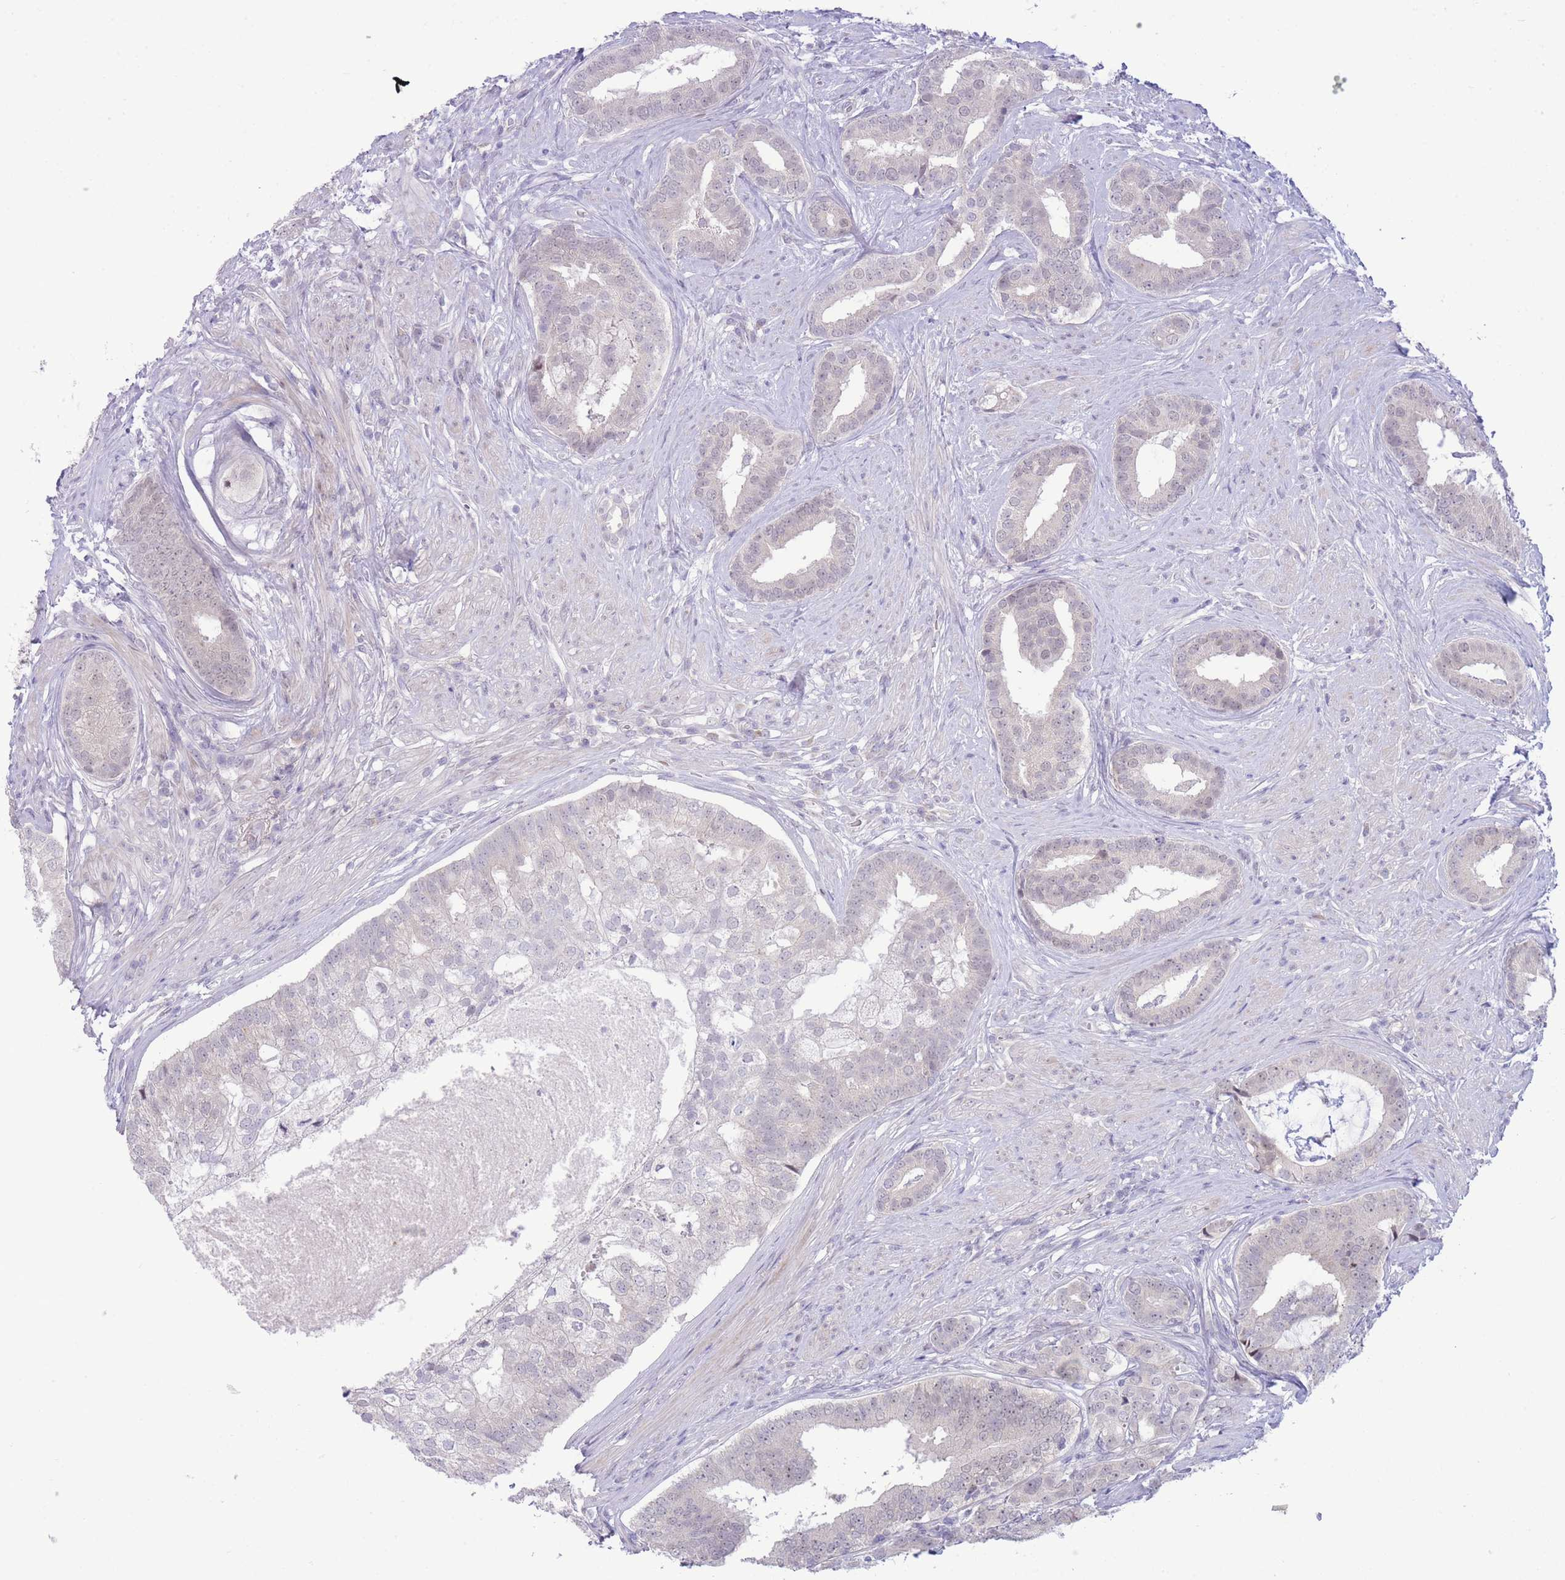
{"staining": {"intensity": "negative", "quantity": "none", "location": "none"}, "tissue": "prostate cancer", "cell_type": "Tumor cells", "image_type": "cancer", "snomed": [{"axis": "morphology", "description": "Adenocarcinoma, High grade"}, {"axis": "topography", "description": "Prostate"}], "caption": "High magnification brightfield microscopy of prostate cancer stained with DAB (3,3'-diaminobenzidine) (brown) and counterstained with hematoxylin (blue): tumor cells show no significant positivity.", "gene": "FBXO46", "patient": {"sex": "male", "age": 55}}